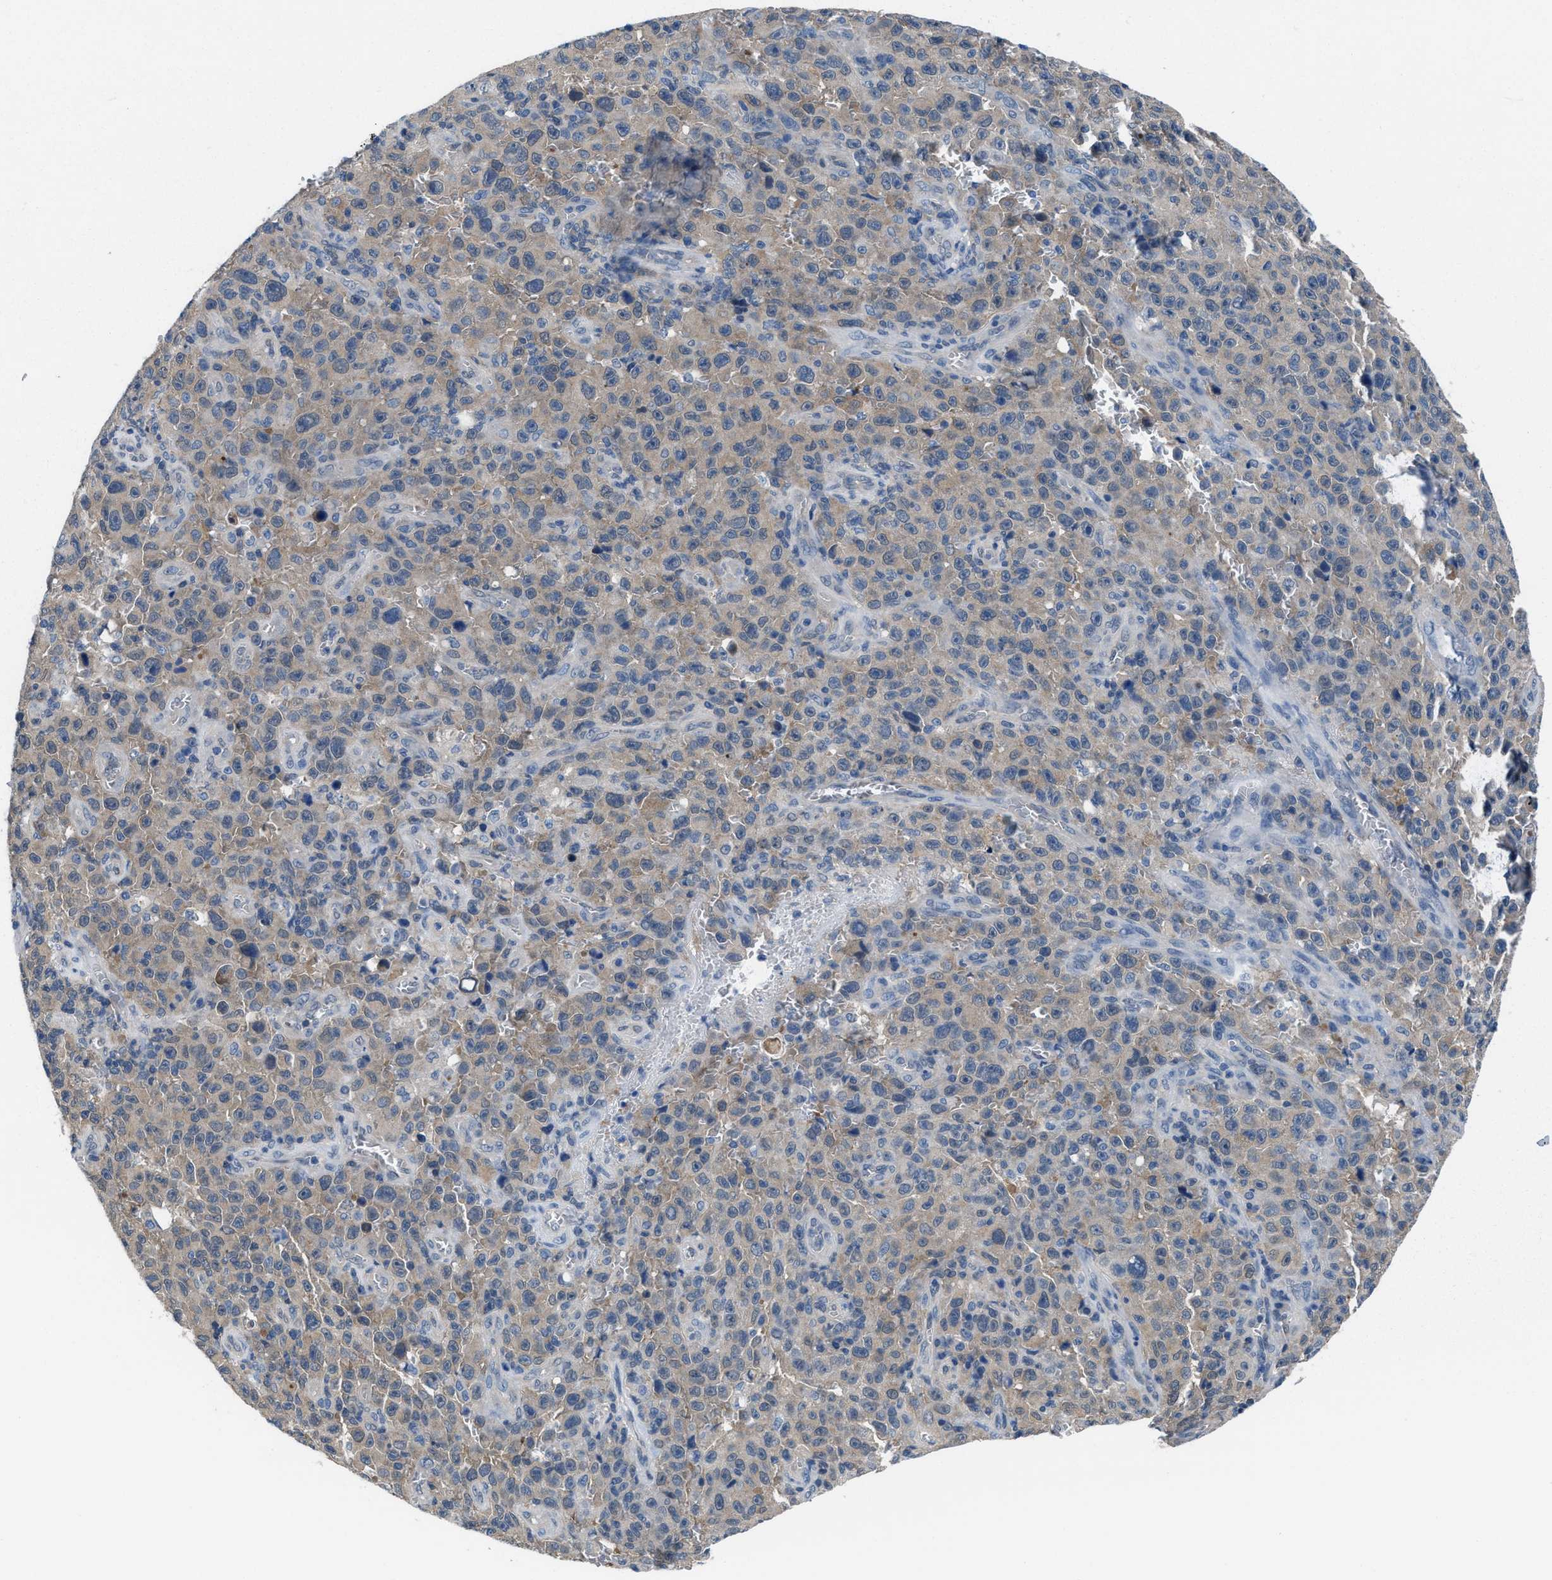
{"staining": {"intensity": "weak", "quantity": "25%-75%", "location": "cytoplasmic/membranous"}, "tissue": "melanoma", "cell_type": "Tumor cells", "image_type": "cancer", "snomed": [{"axis": "morphology", "description": "Malignant melanoma, NOS"}, {"axis": "topography", "description": "Skin"}], "caption": "Melanoma tissue shows weak cytoplasmic/membranous staining in approximately 25%-75% of tumor cells (IHC, brightfield microscopy, high magnification).", "gene": "NUDT5", "patient": {"sex": "female", "age": 82}}